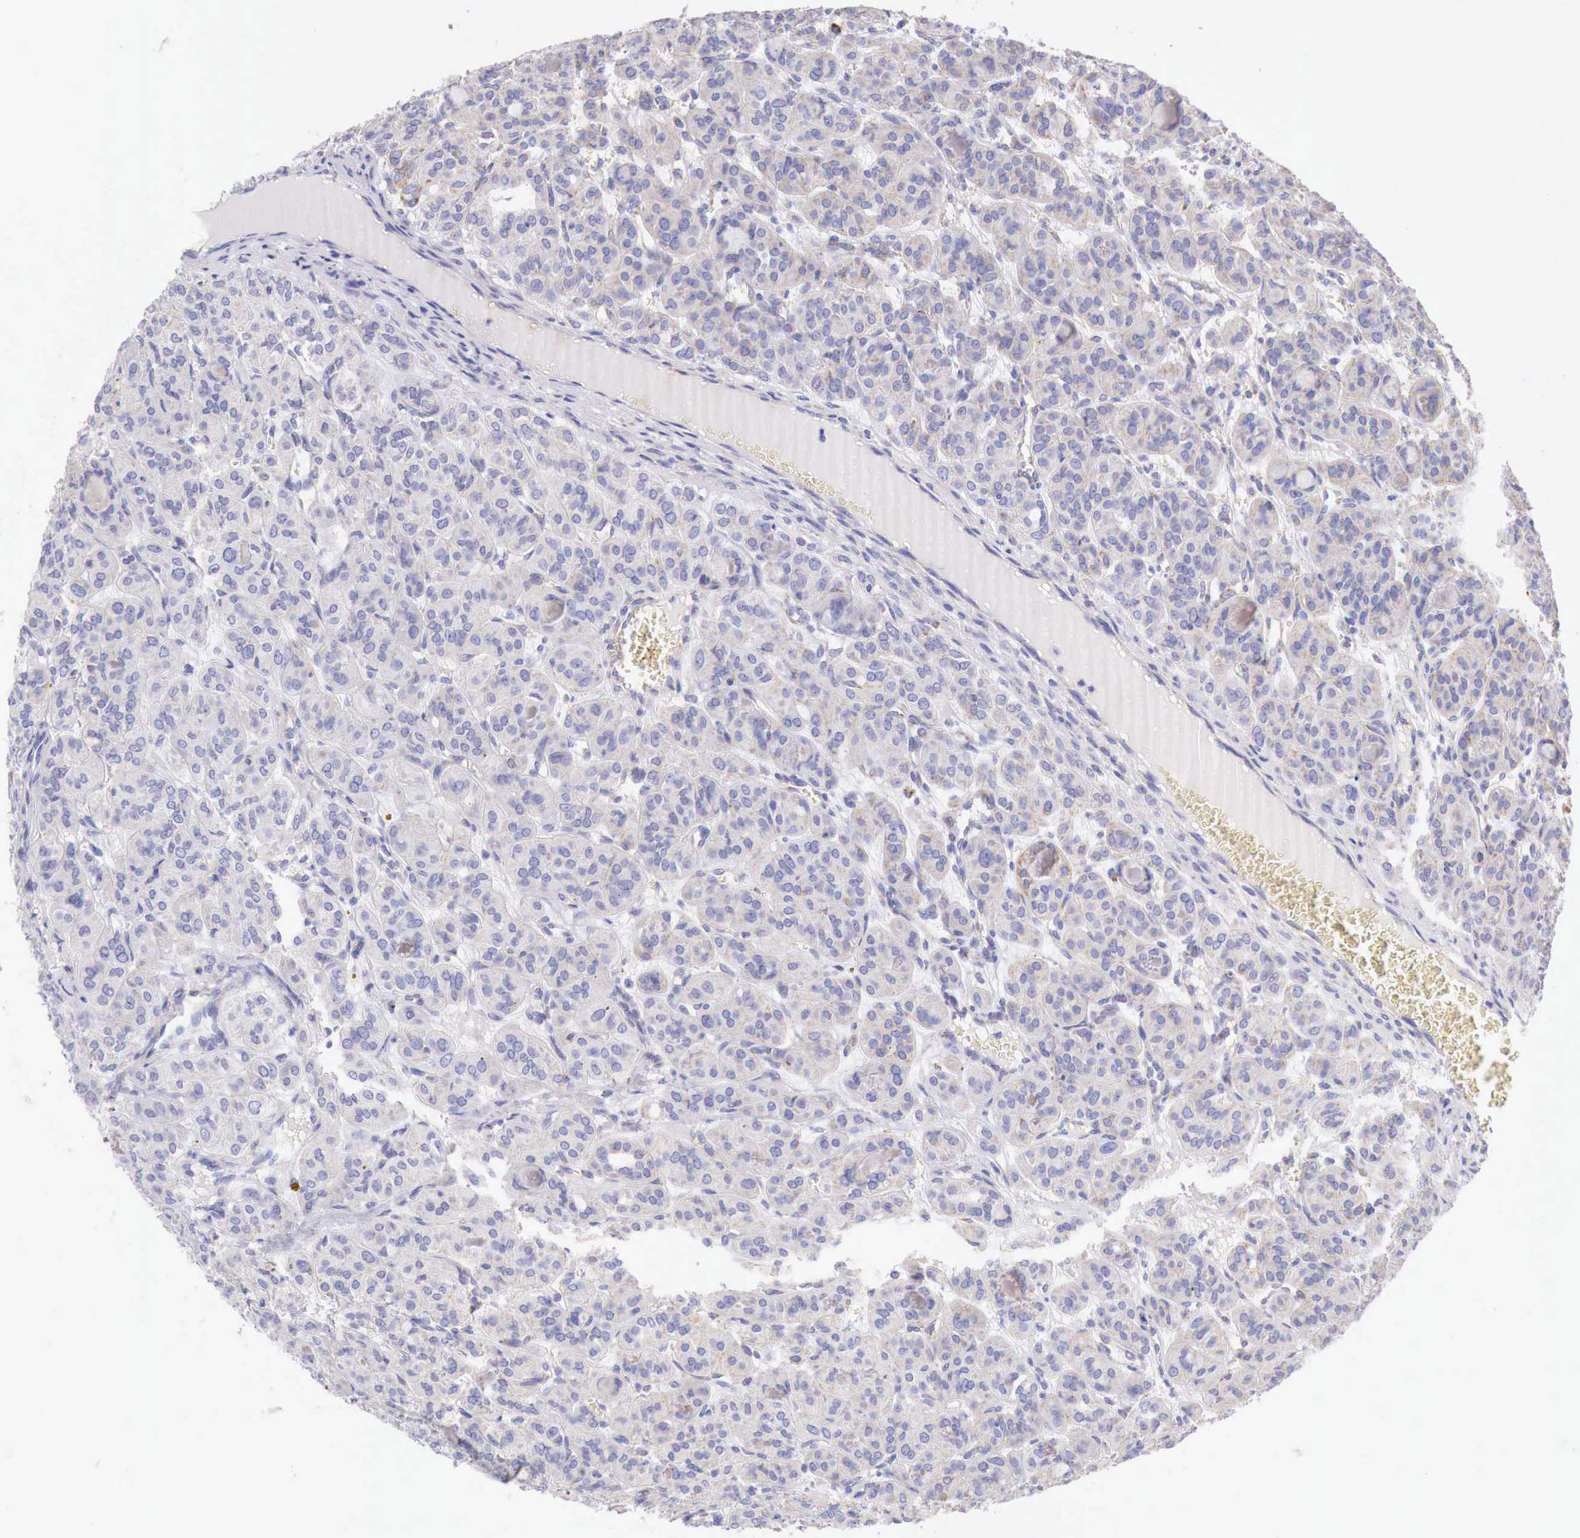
{"staining": {"intensity": "weak", "quantity": "<25%", "location": "cytoplasmic/membranous"}, "tissue": "thyroid cancer", "cell_type": "Tumor cells", "image_type": "cancer", "snomed": [{"axis": "morphology", "description": "Follicular adenoma carcinoma, NOS"}, {"axis": "topography", "description": "Thyroid gland"}], "caption": "There is no significant staining in tumor cells of thyroid cancer (follicular adenoma carcinoma).", "gene": "IDH3G", "patient": {"sex": "female", "age": 71}}